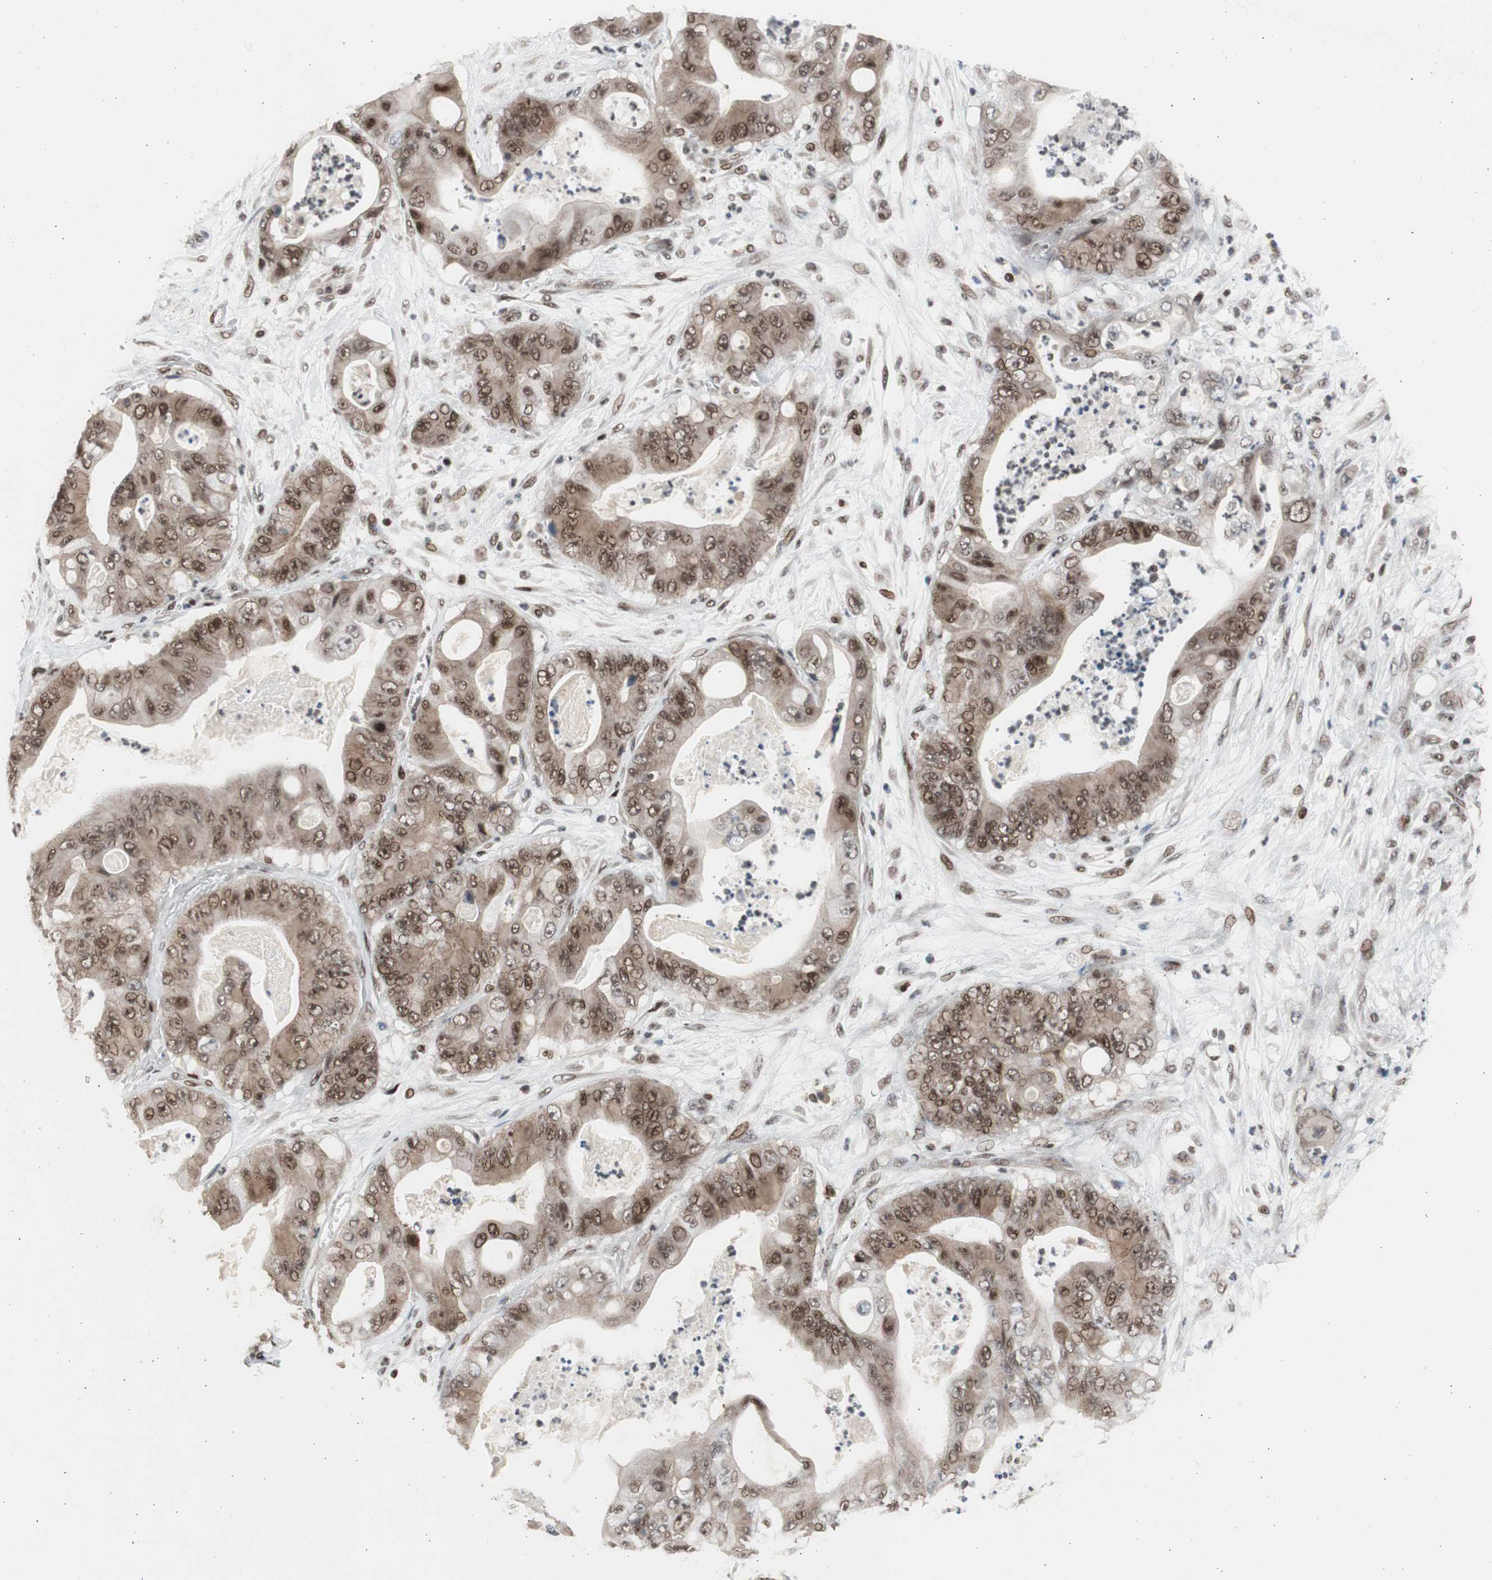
{"staining": {"intensity": "moderate", "quantity": ">75%", "location": "nuclear"}, "tissue": "stomach cancer", "cell_type": "Tumor cells", "image_type": "cancer", "snomed": [{"axis": "morphology", "description": "Adenocarcinoma, NOS"}, {"axis": "topography", "description": "Stomach"}], "caption": "This is an image of immunohistochemistry staining of stomach adenocarcinoma, which shows moderate positivity in the nuclear of tumor cells.", "gene": "RPA1", "patient": {"sex": "female", "age": 73}}